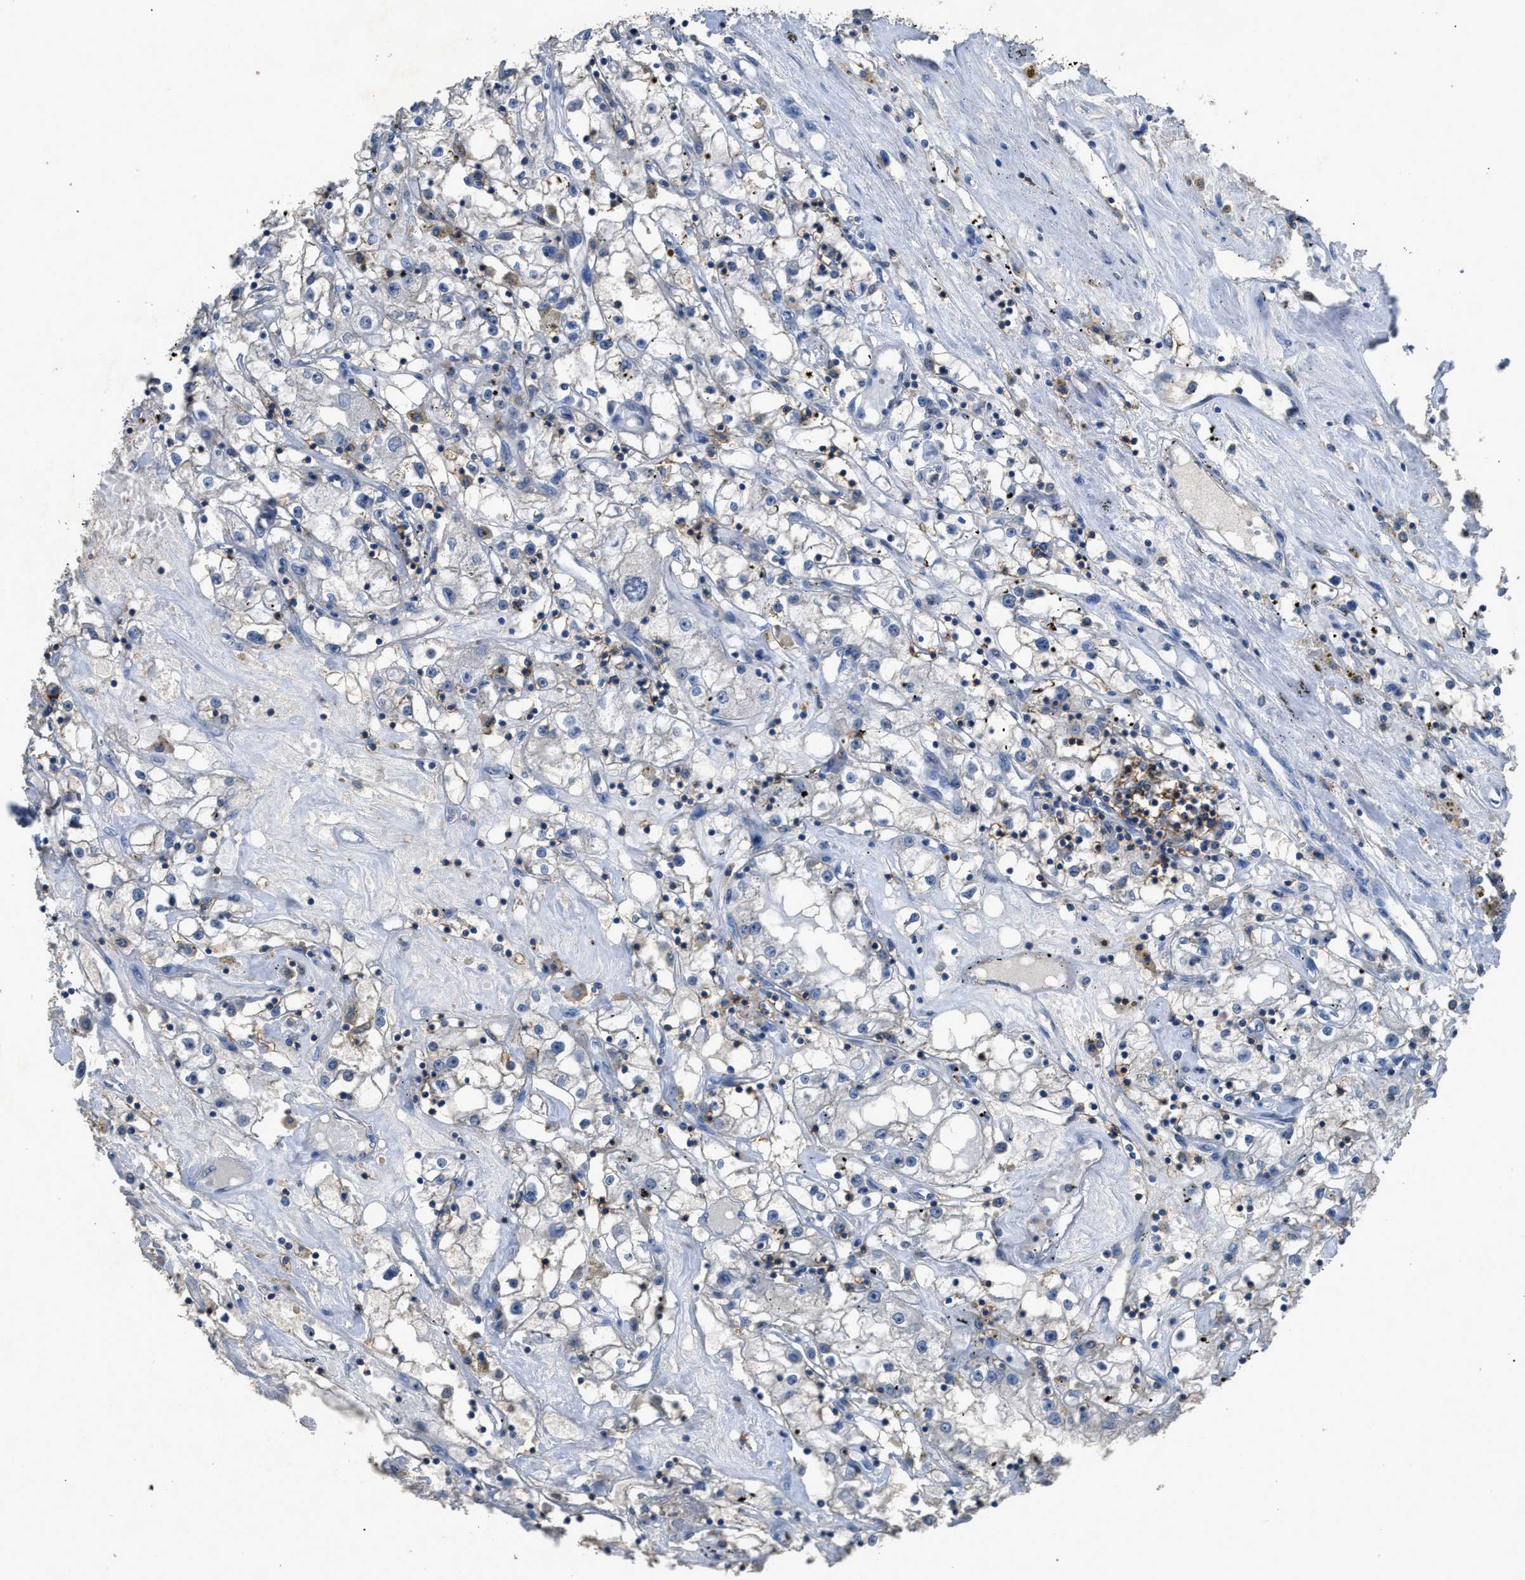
{"staining": {"intensity": "negative", "quantity": "none", "location": "none"}, "tissue": "renal cancer", "cell_type": "Tumor cells", "image_type": "cancer", "snomed": [{"axis": "morphology", "description": "Adenocarcinoma, NOS"}, {"axis": "topography", "description": "Kidney"}], "caption": "Renal cancer was stained to show a protein in brown. There is no significant positivity in tumor cells. (DAB IHC, high magnification).", "gene": "OR51E1", "patient": {"sex": "male", "age": 56}}